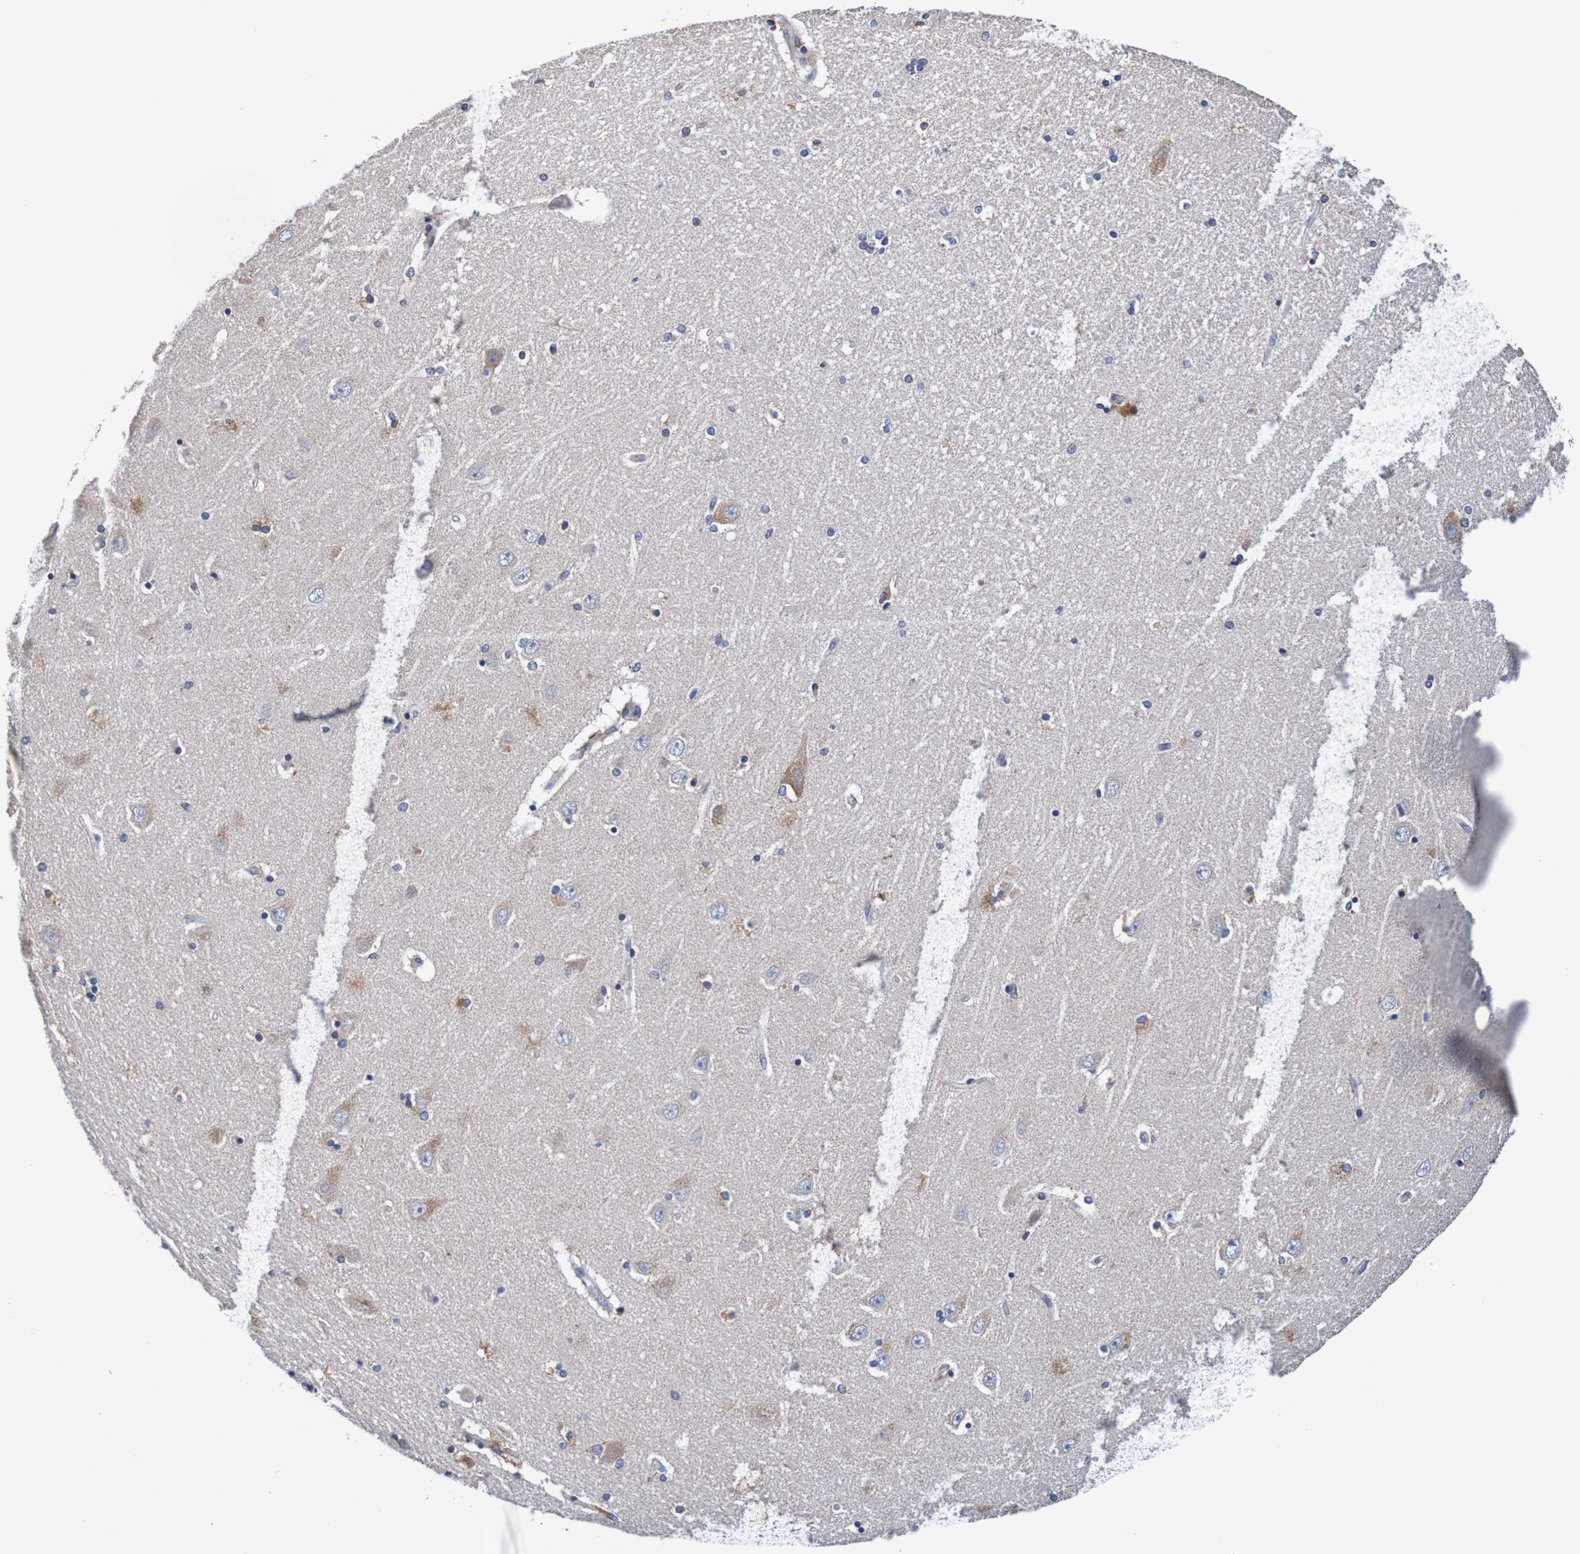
{"staining": {"intensity": "weak", "quantity": "<25%", "location": "cytoplasmic/membranous"}, "tissue": "hippocampus", "cell_type": "Glial cells", "image_type": "normal", "snomed": [{"axis": "morphology", "description": "Normal tissue, NOS"}, {"axis": "topography", "description": "Hippocampus"}], "caption": "Immunohistochemistry (IHC) of benign hippocampus reveals no expression in glial cells. (DAB (3,3'-diaminobenzidine) immunohistochemistry, high magnification).", "gene": "FIBP", "patient": {"sex": "female", "age": 54}}